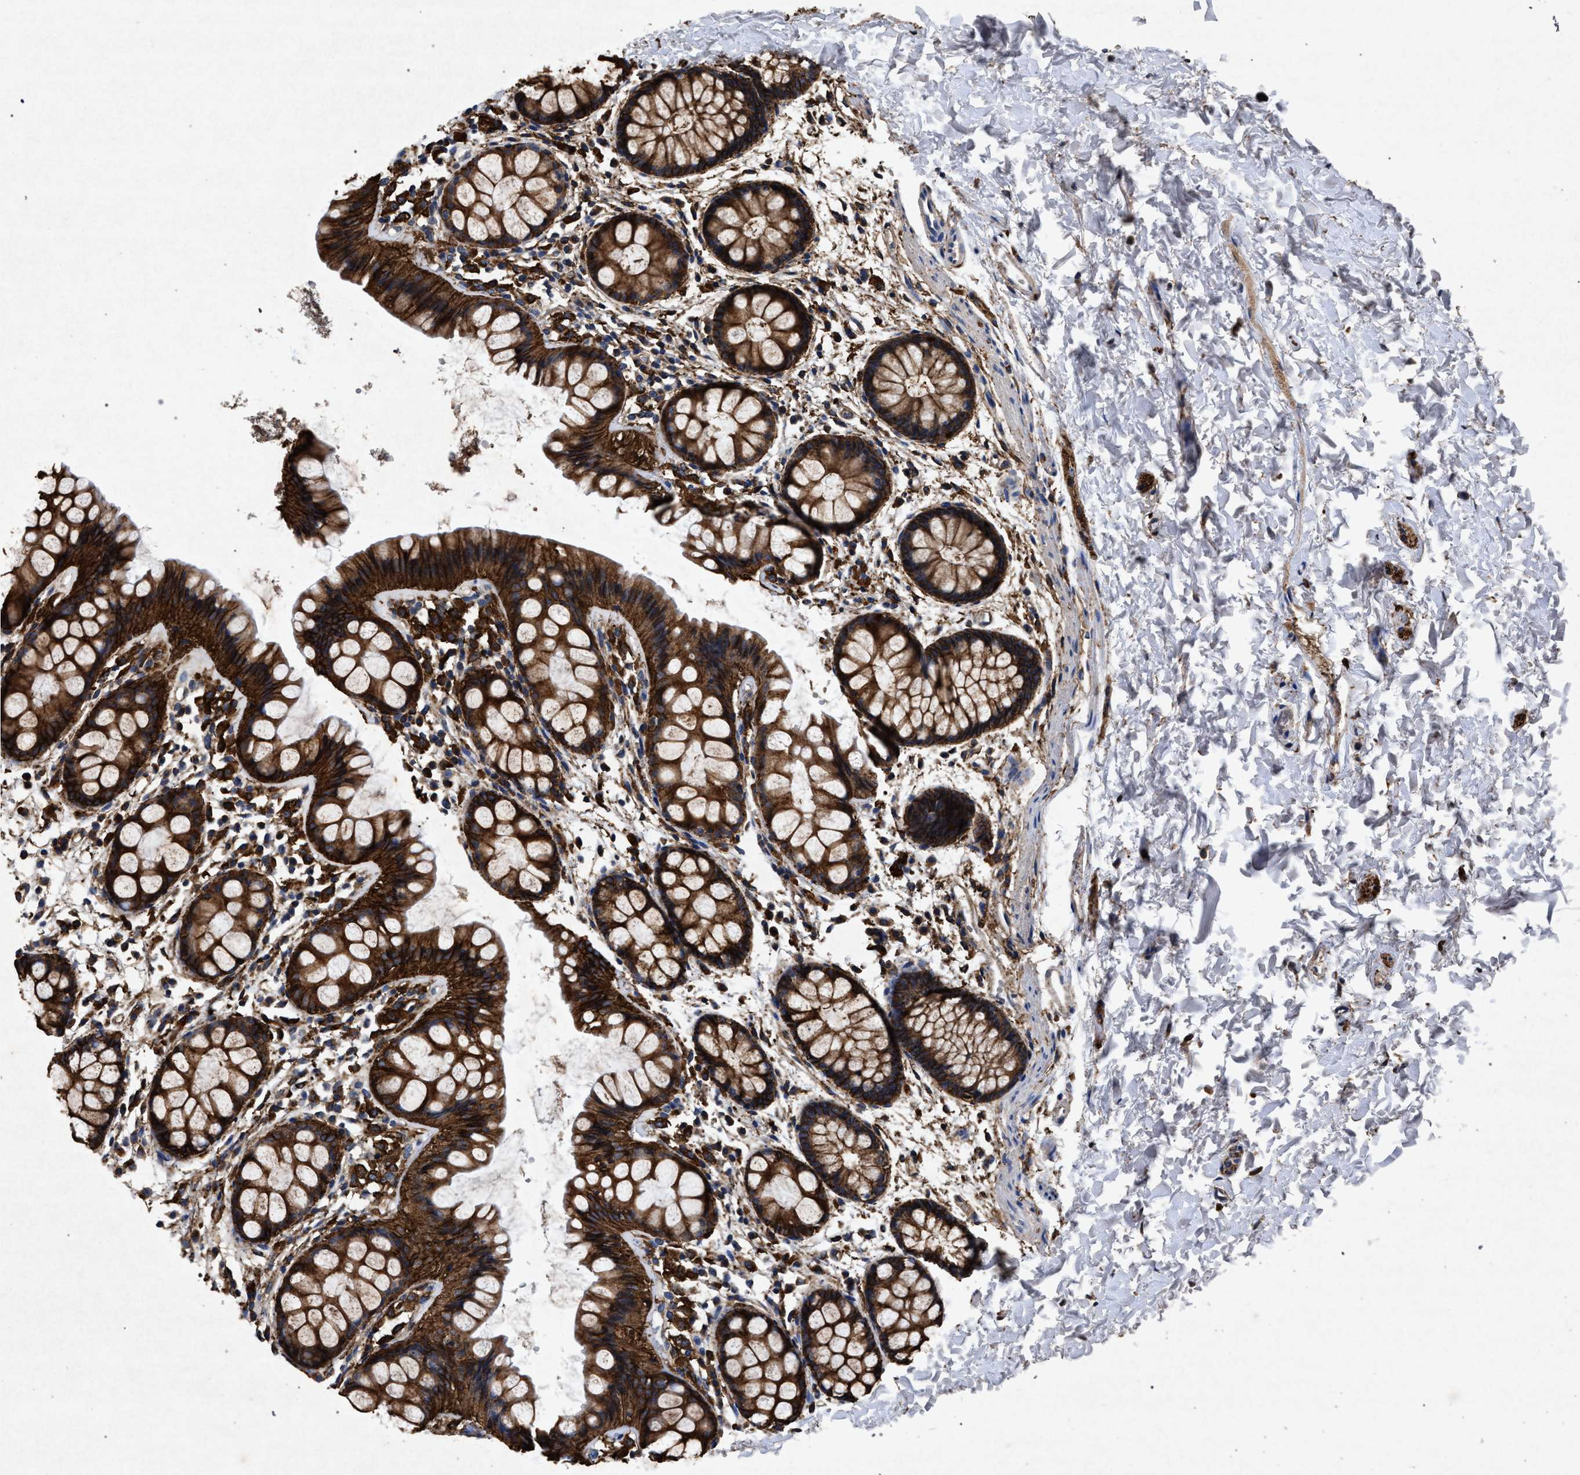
{"staining": {"intensity": "strong", "quantity": ">75%", "location": "cytoplasmic/membranous"}, "tissue": "rectum", "cell_type": "Glandular cells", "image_type": "normal", "snomed": [{"axis": "morphology", "description": "Normal tissue, NOS"}, {"axis": "topography", "description": "Rectum"}], "caption": "Immunohistochemical staining of normal rectum demonstrates high levels of strong cytoplasmic/membranous positivity in about >75% of glandular cells. (Stains: DAB in brown, nuclei in blue, Microscopy: brightfield microscopy at high magnification).", "gene": "MARCKS", "patient": {"sex": "female", "age": 66}}